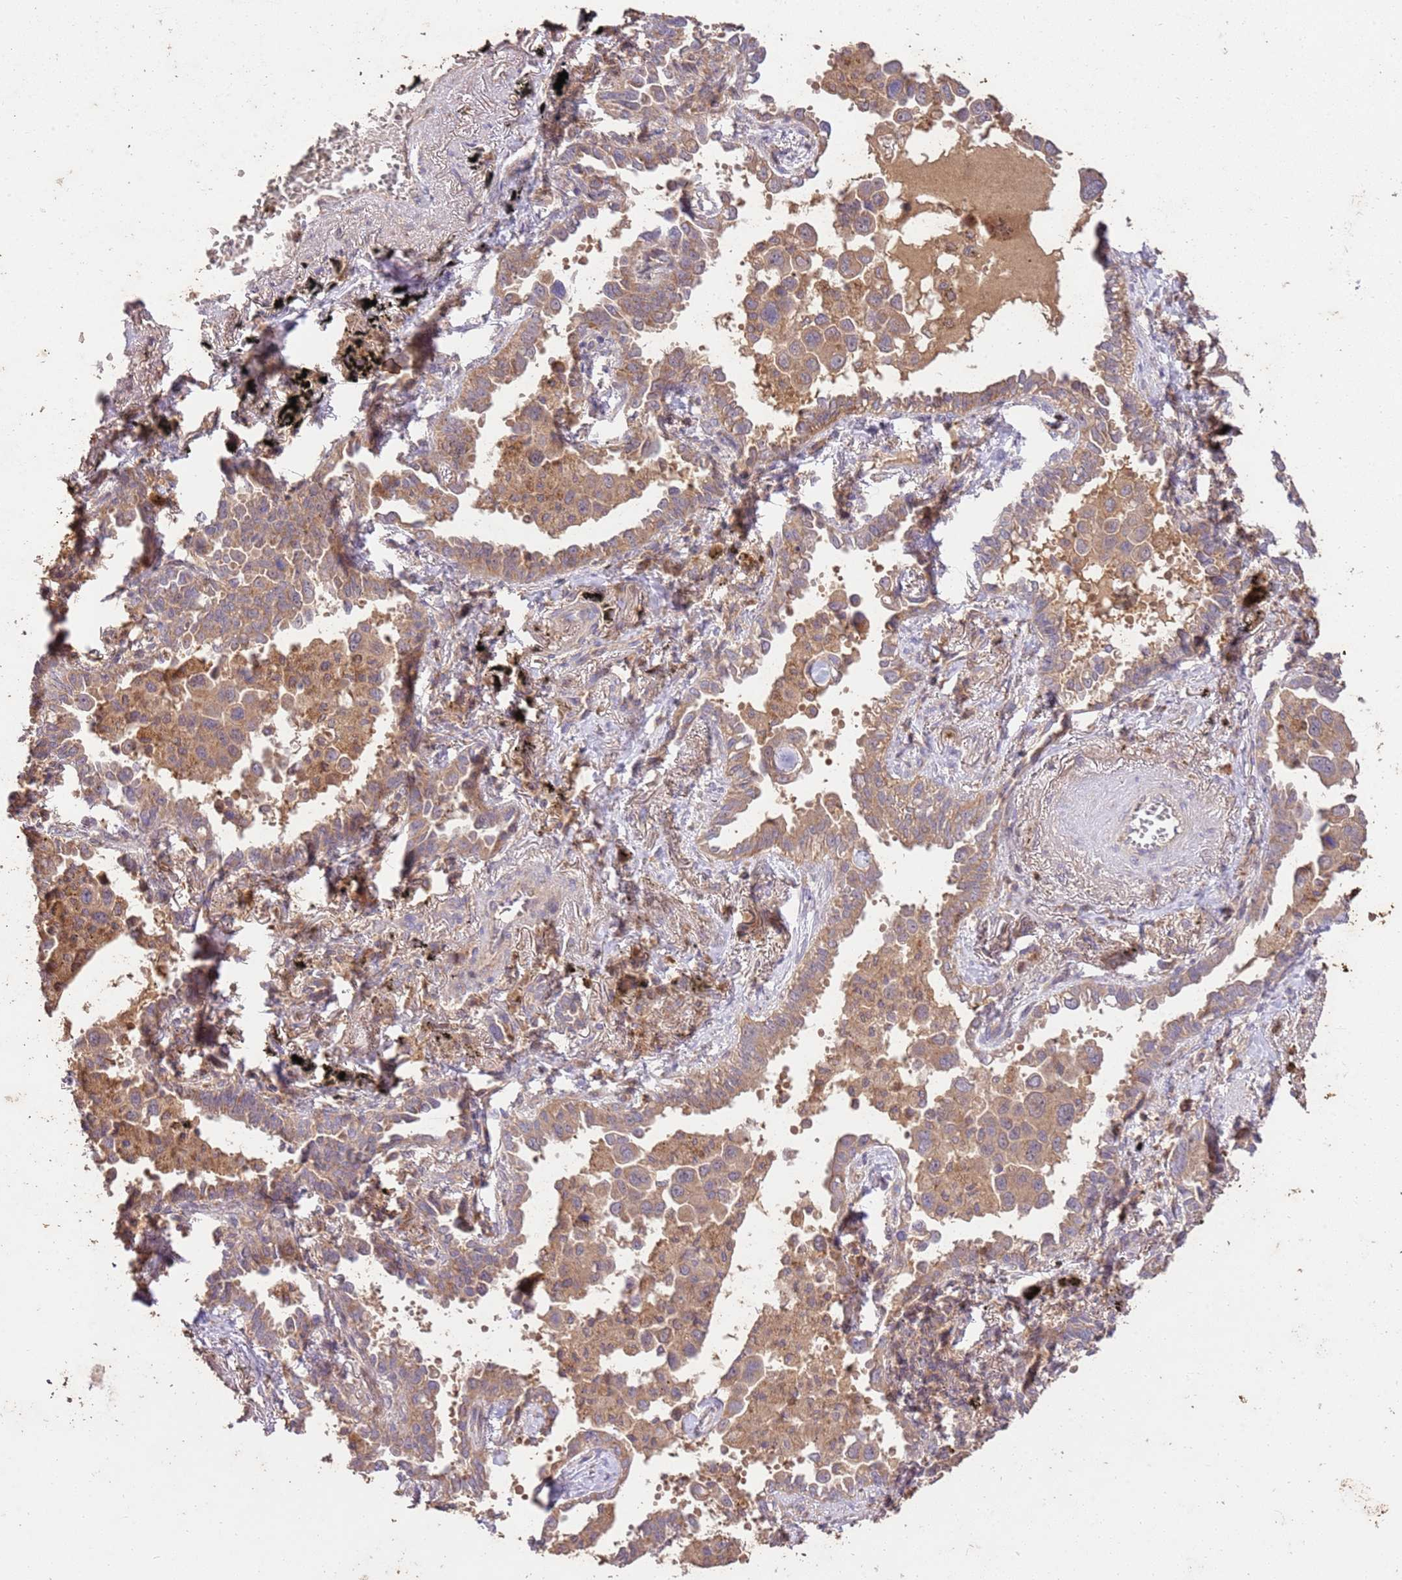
{"staining": {"intensity": "moderate", "quantity": ">75%", "location": "cytoplasmic/membranous"}, "tissue": "lung cancer", "cell_type": "Tumor cells", "image_type": "cancer", "snomed": [{"axis": "morphology", "description": "Adenocarcinoma, NOS"}, {"axis": "topography", "description": "Lung"}], "caption": "The photomicrograph displays a brown stain indicating the presence of a protein in the cytoplasmic/membranous of tumor cells in lung cancer.", "gene": "LRRC28", "patient": {"sex": "male", "age": 67}}